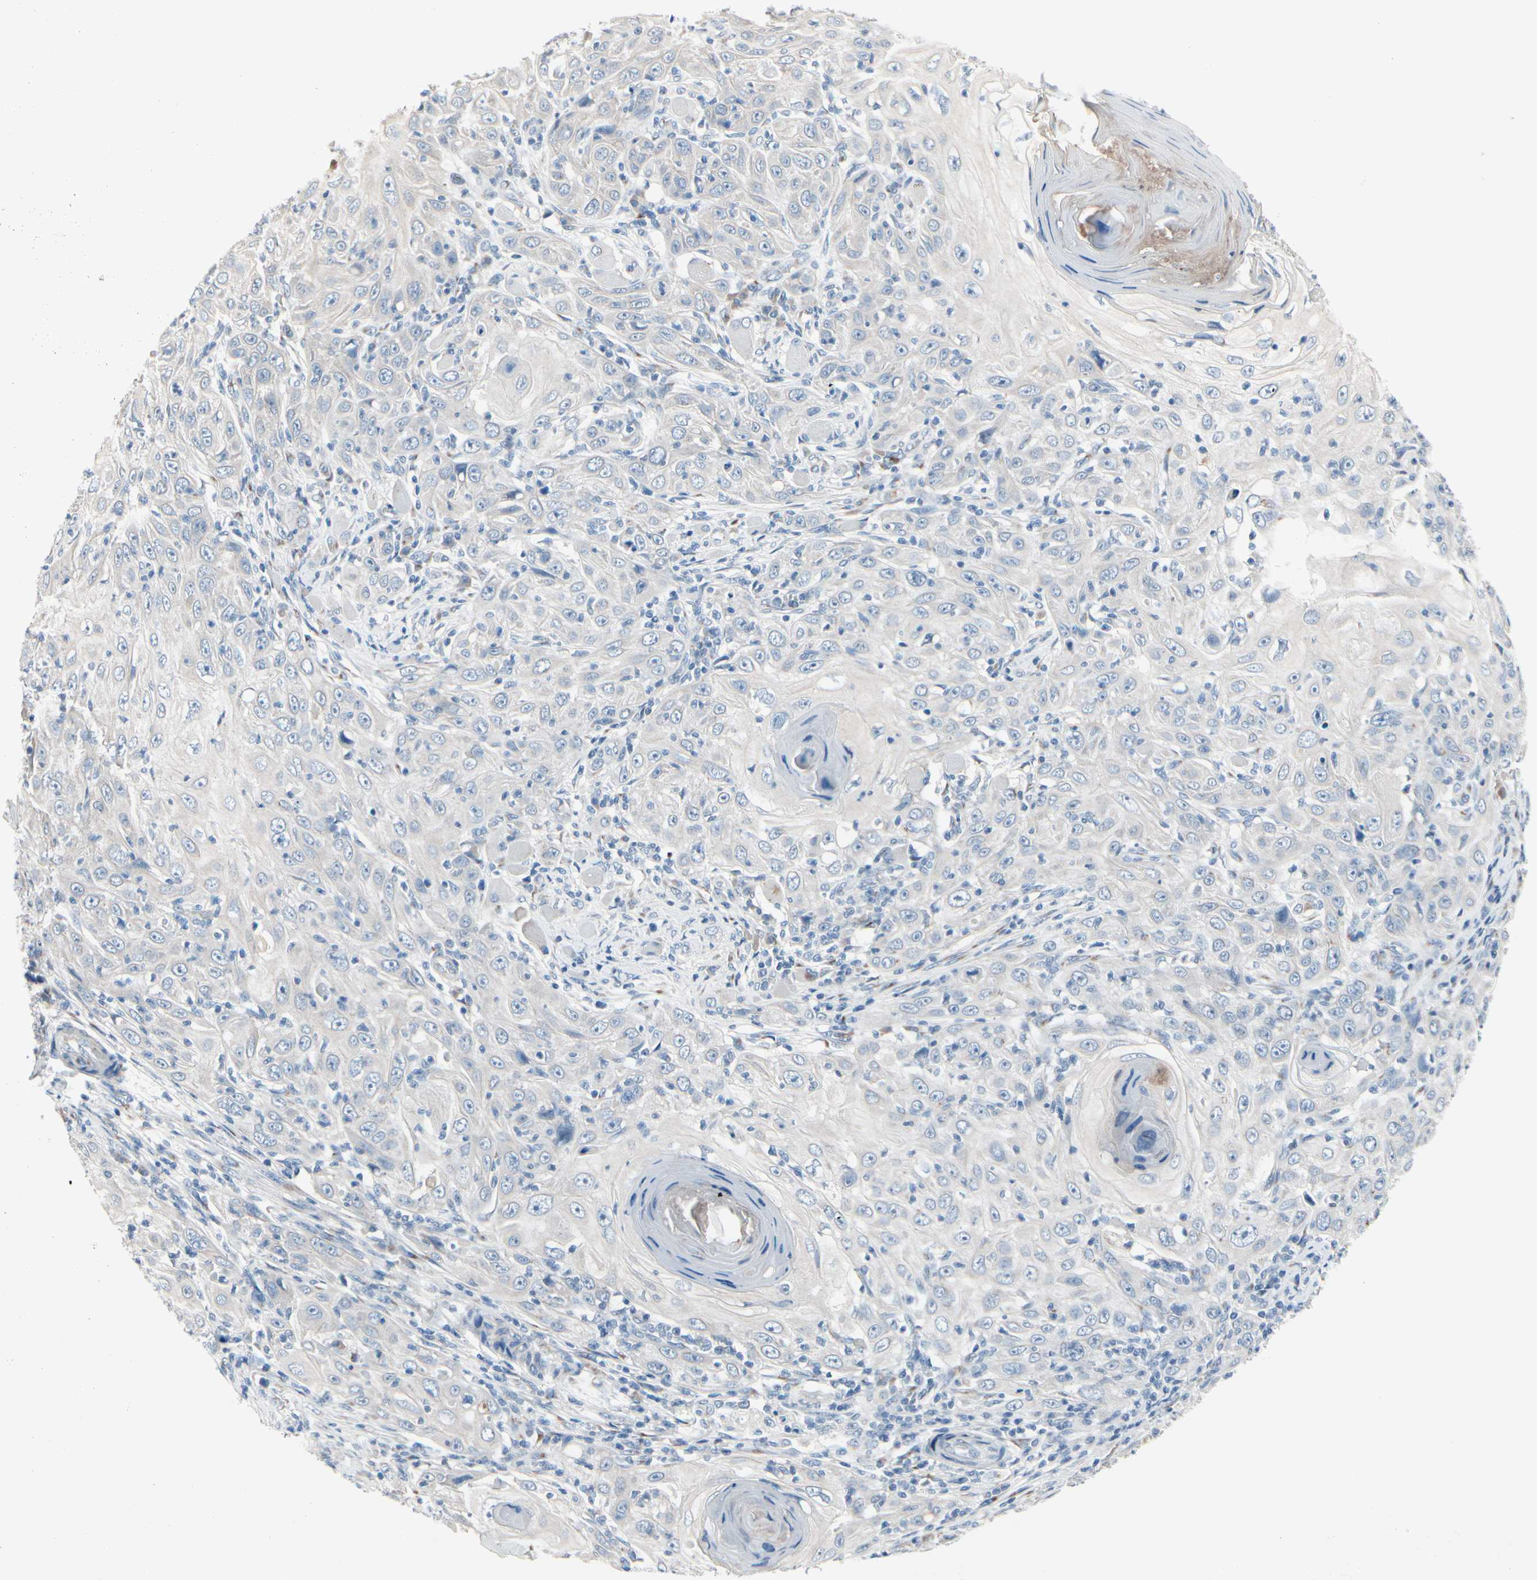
{"staining": {"intensity": "negative", "quantity": "none", "location": "none"}, "tissue": "skin cancer", "cell_type": "Tumor cells", "image_type": "cancer", "snomed": [{"axis": "morphology", "description": "Squamous cell carcinoma, NOS"}, {"axis": "topography", "description": "Skin"}], "caption": "The image reveals no staining of tumor cells in squamous cell carcinoma (skin).", "gene": "PGR", "patient": {"sex": "female", "age": 88}}